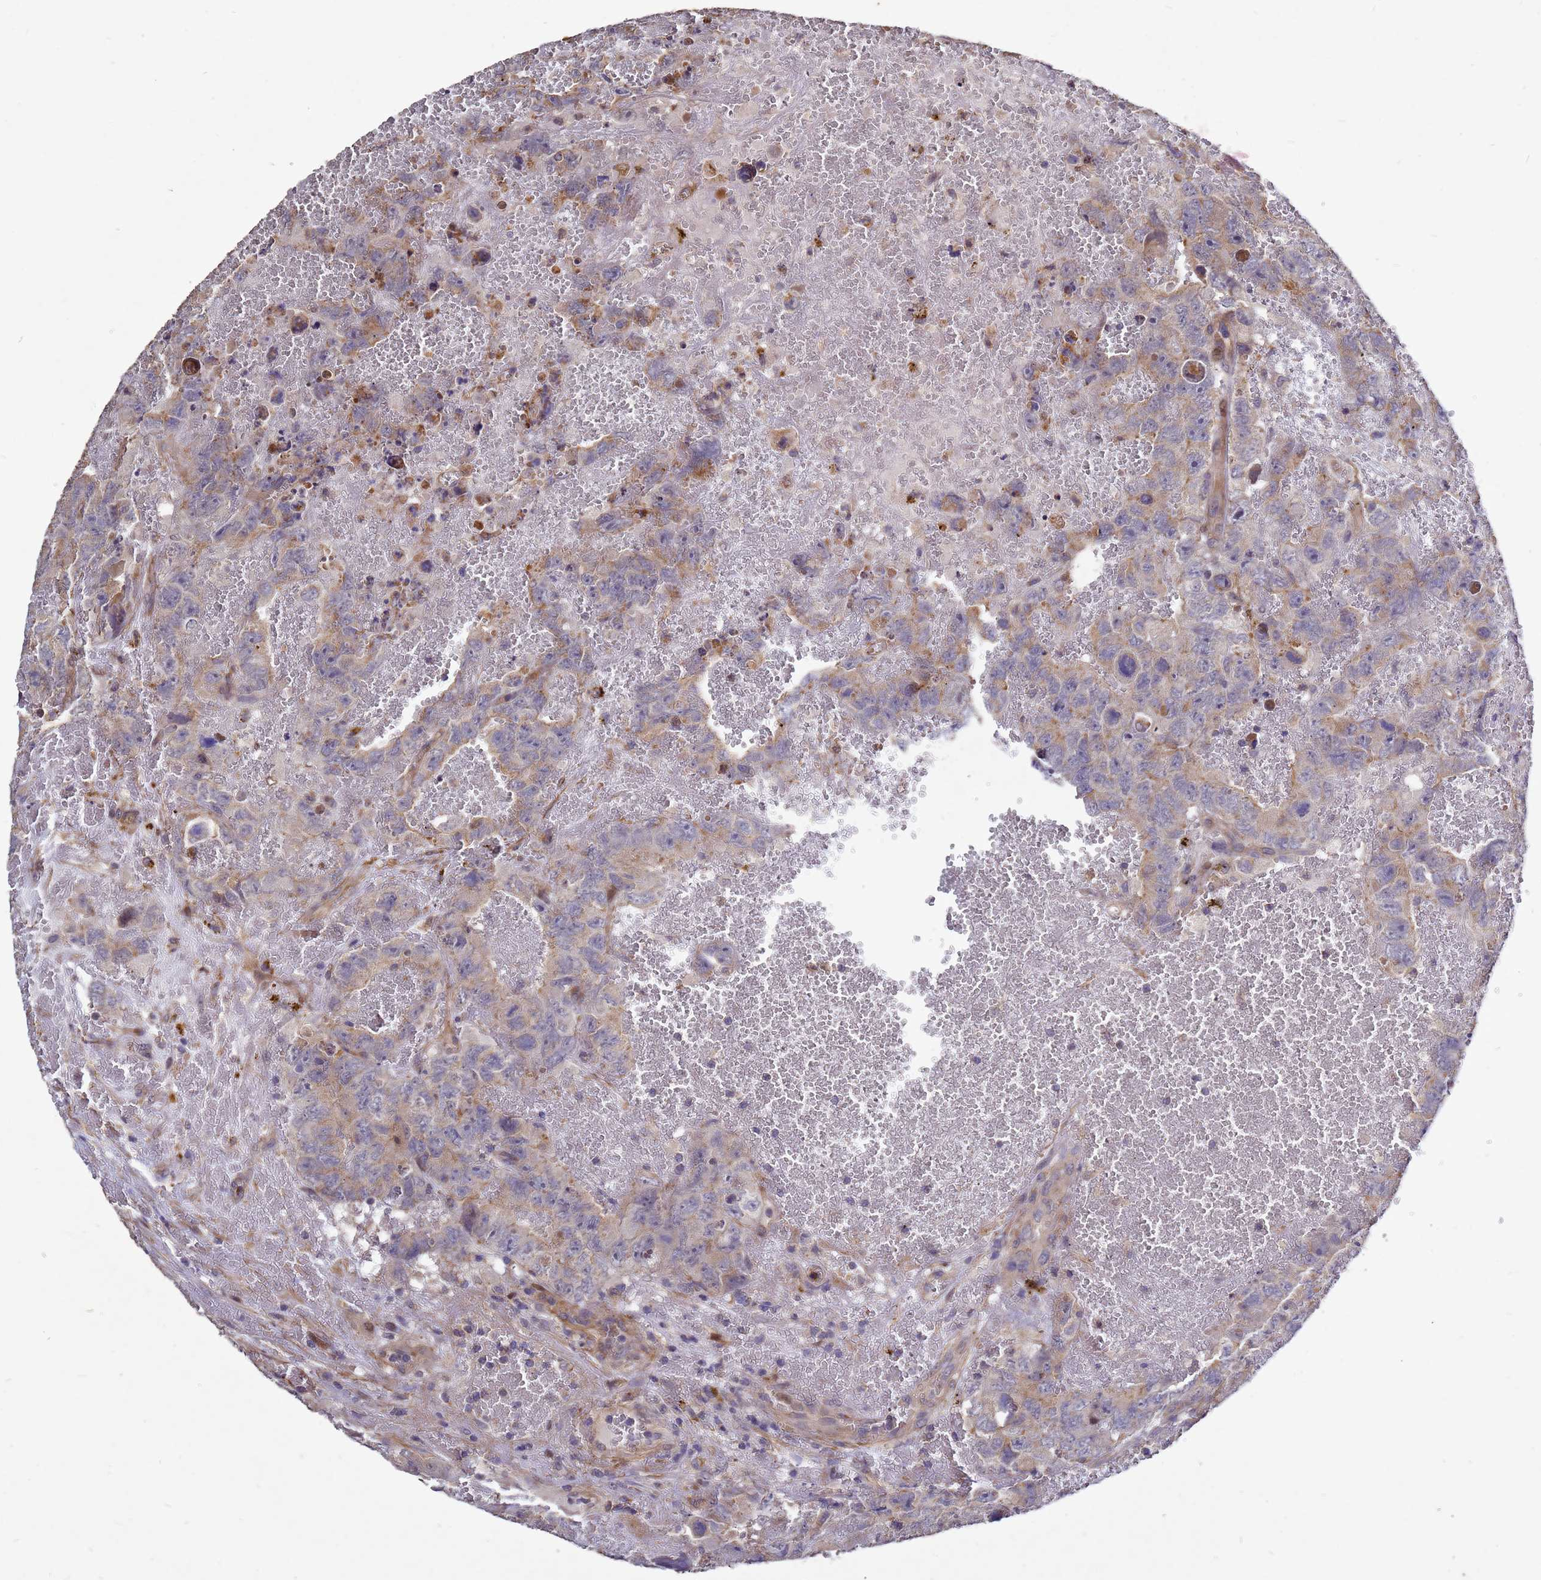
{"staining": {"intensity": "moderate", "quantity": "<25%", "location": "cytoplasmic/membranous"}, "tissue": "testis cancer", "cell_type": "Tumor cells", "image_type": "cancer", "snomed": [{"axis": "morphology", "description": "Carcinoma, Embryonal, NOS"}, {"axis": "topography", "description": "Testis"}], "caption": "IHC histopathology image of testis cancer (embryonal carcinoma) stained for a protein (brown), which exhibits low levels of moderate cytoplasmic/membranous positivity in approximately <25% of tumor cells.", "gene": "RSPRY1", "patient": {"sex": "male", "age": 45}}